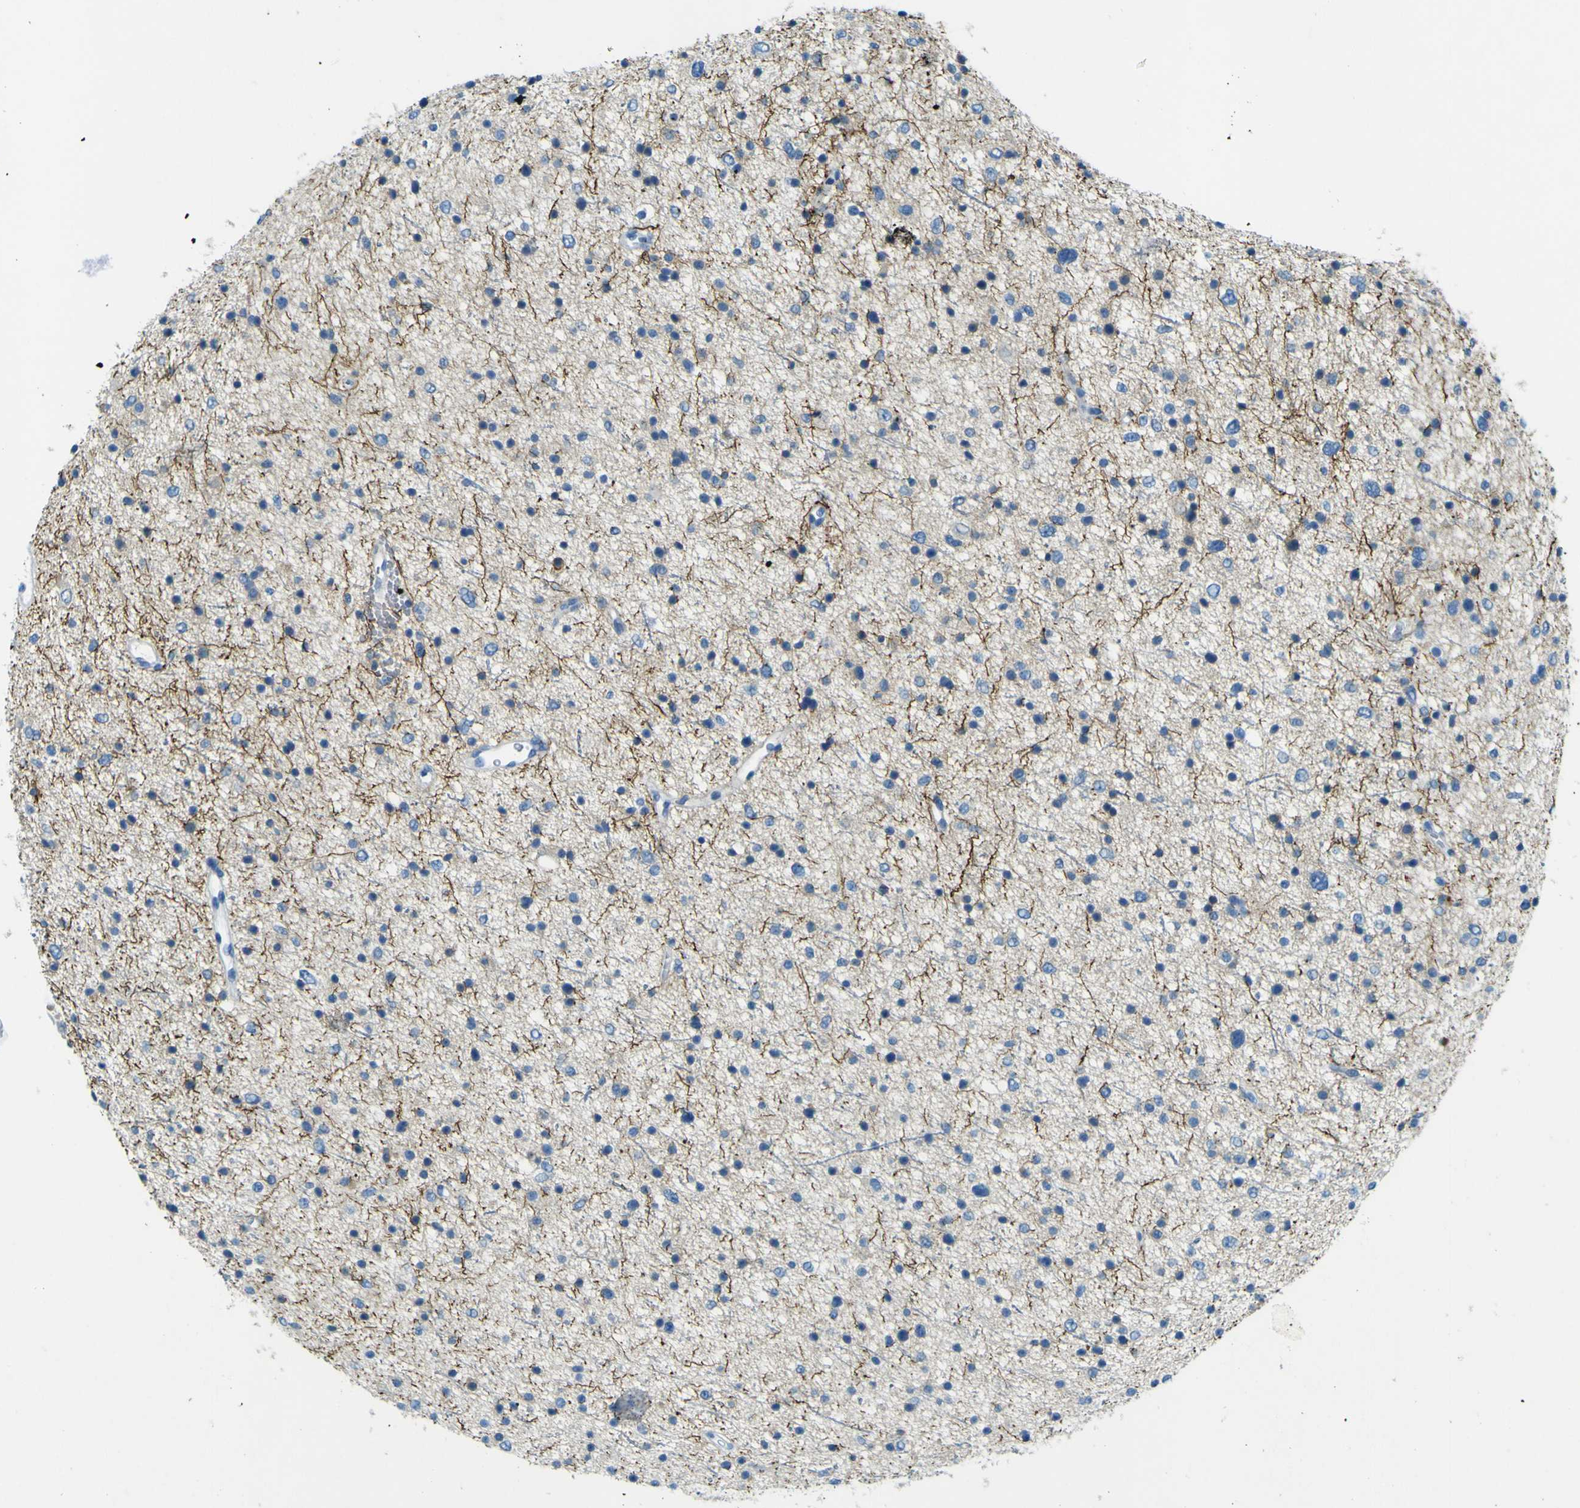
{"staining": {"intensity": "negative", "quantity": "none", "location": "none"}, "tissue": "glioma", "cell_type": "Tumor cells", "image_type": "cancer", "snomed": [{"axis": "morphology", "description": "Glioma, malignant, Low grade"}, {"axis": "topography", "description": "Brain"}], "caption": "The IHC micrograph has no significant staining in tumor cells of glioma tissue.", "gene": "SORCS1", "patient": {"sex": "female", "age": 37}}